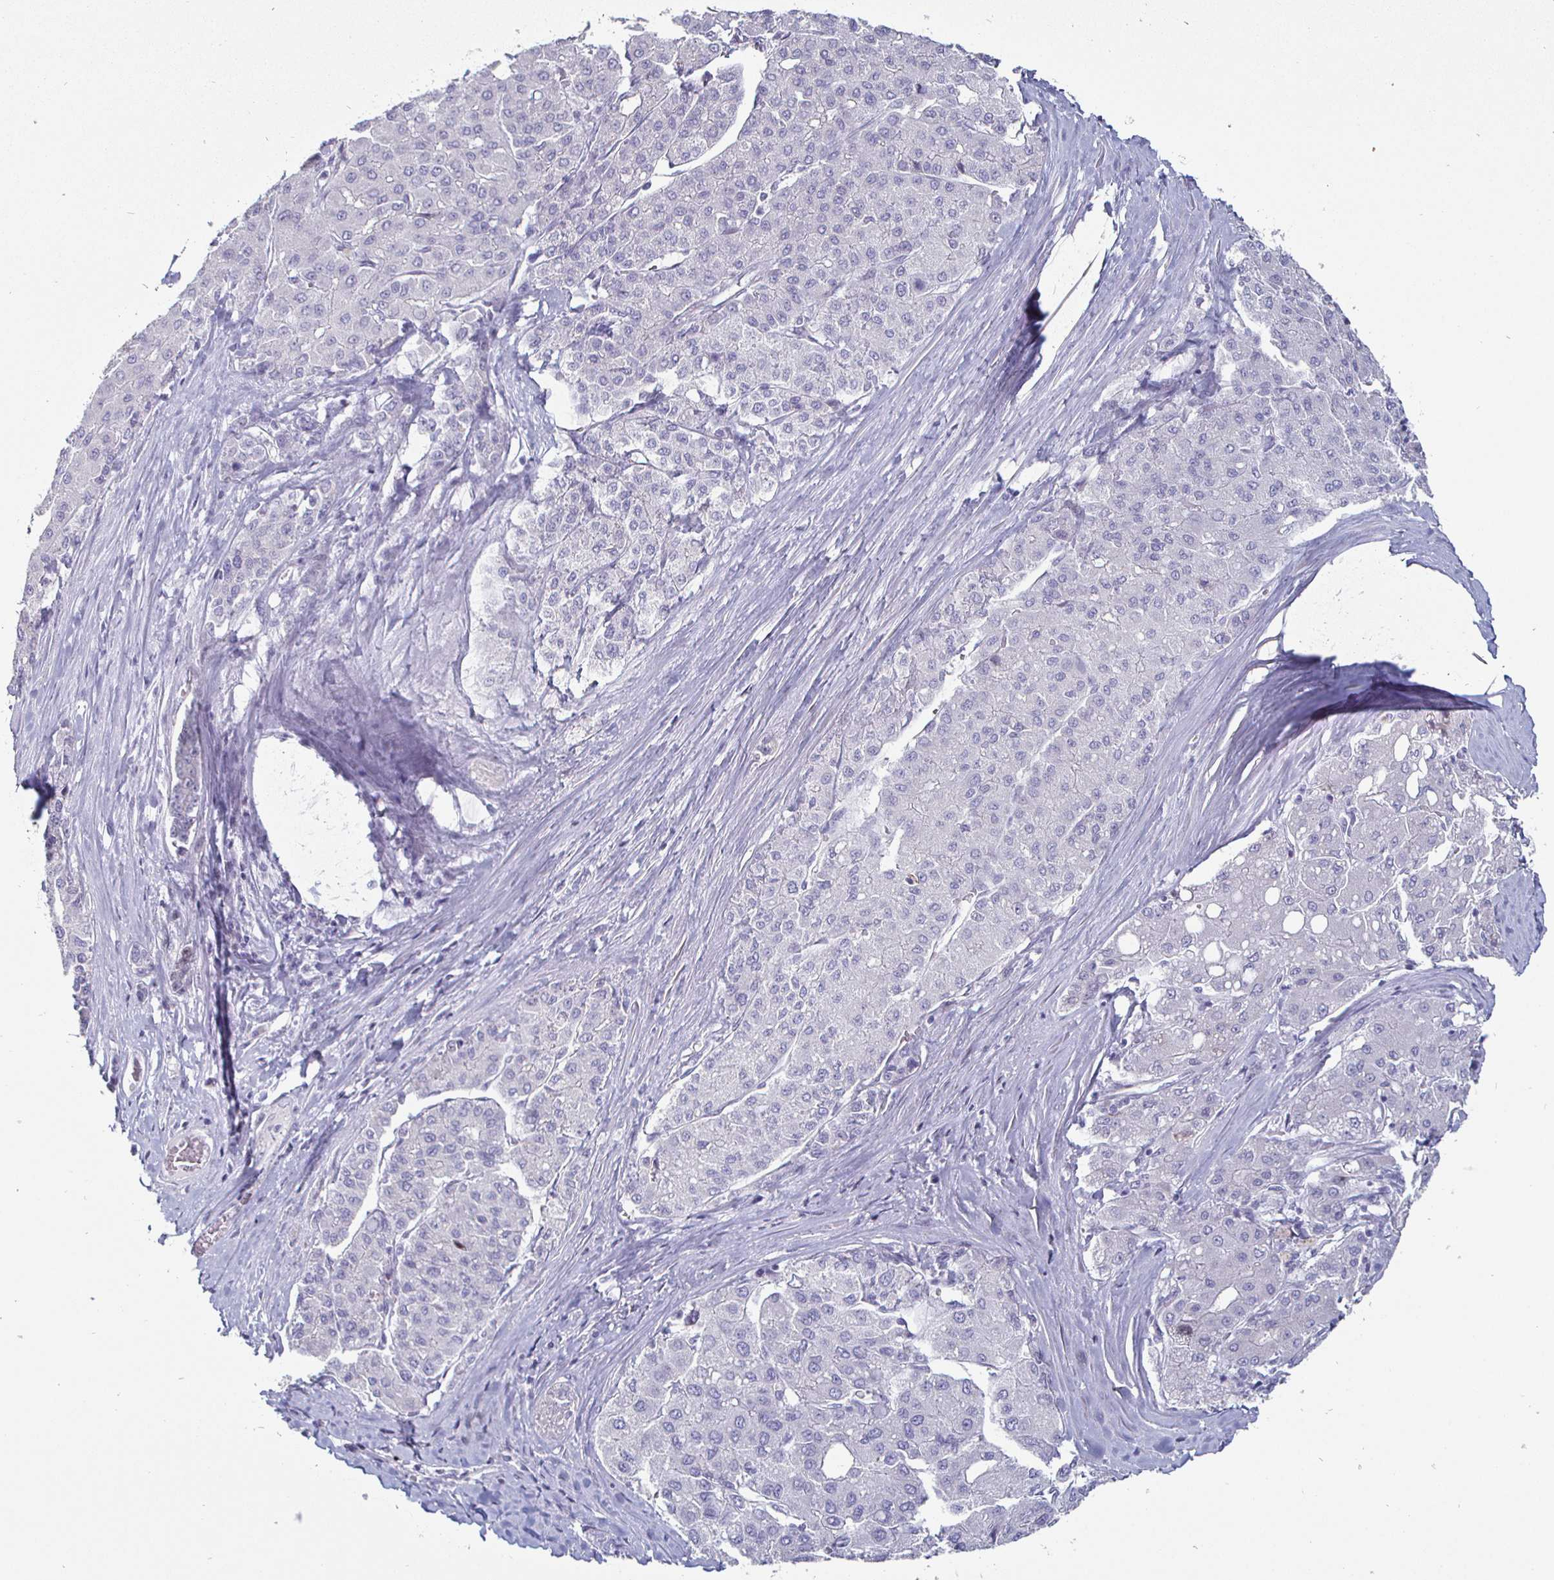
{"staining": {"intensity": "negative", "quantity": "none", "location": "none"}, "tissue": "liver cancer", "cell_type": "Tumor cells", "image_type": "cancer", "snomed": [{"axis": "morphology", "description": "Carcinoma, Hepatocellular, NOS"}, {"axis": "topography", "description": "Liver"}], "caption": "DAB (3,3'-diaminobenzidine) immunohistochemical staining of liver cancer shows no significant positivity in tumor cells.", "gene": "DMRTB1", "patient": {"sex": "male", "age": 65}}